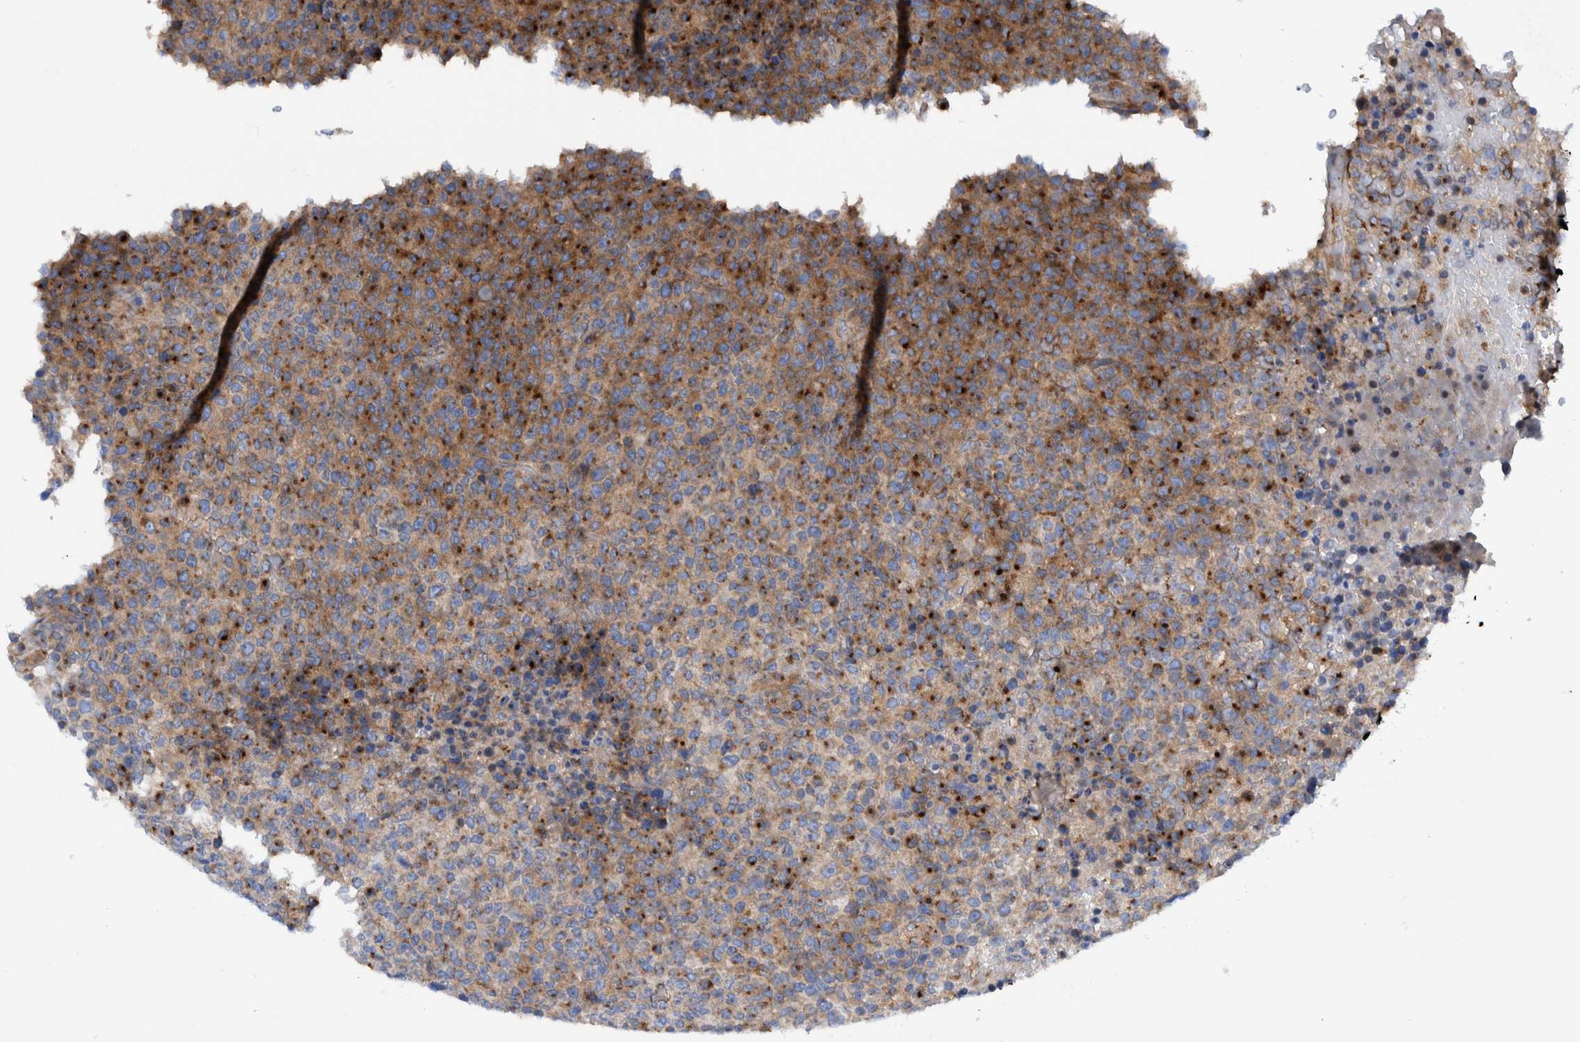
{"staining": {"intensity": "strong", "quantity": "25%-75%", "location": "cytoplasmic/membranous"}, "tissue": "lymphoma", "cell_type": "Tumor cells", "image_type": "cancer", "snomed": [{"axis": "morphology", "description": "Malignant lymphoma, non-Hodgkin's type, High grade"}, {"axis": "topography", "description": "Lymph node"}], "caption": "Strong cytoplasmic/membranous positivity is appreciated in approximately 25%-75% of tumor cells in malignant lymphoma, non-Hodgkin's type (high-grade). The staining was performed using DAB (3,3'-diaminobenzidine), with brown indicating positive protein expression. Nuclei are stained blue with hematoxylin.", "gene": "TRIM58", "patient": {"sex": "male", "age": 13}}